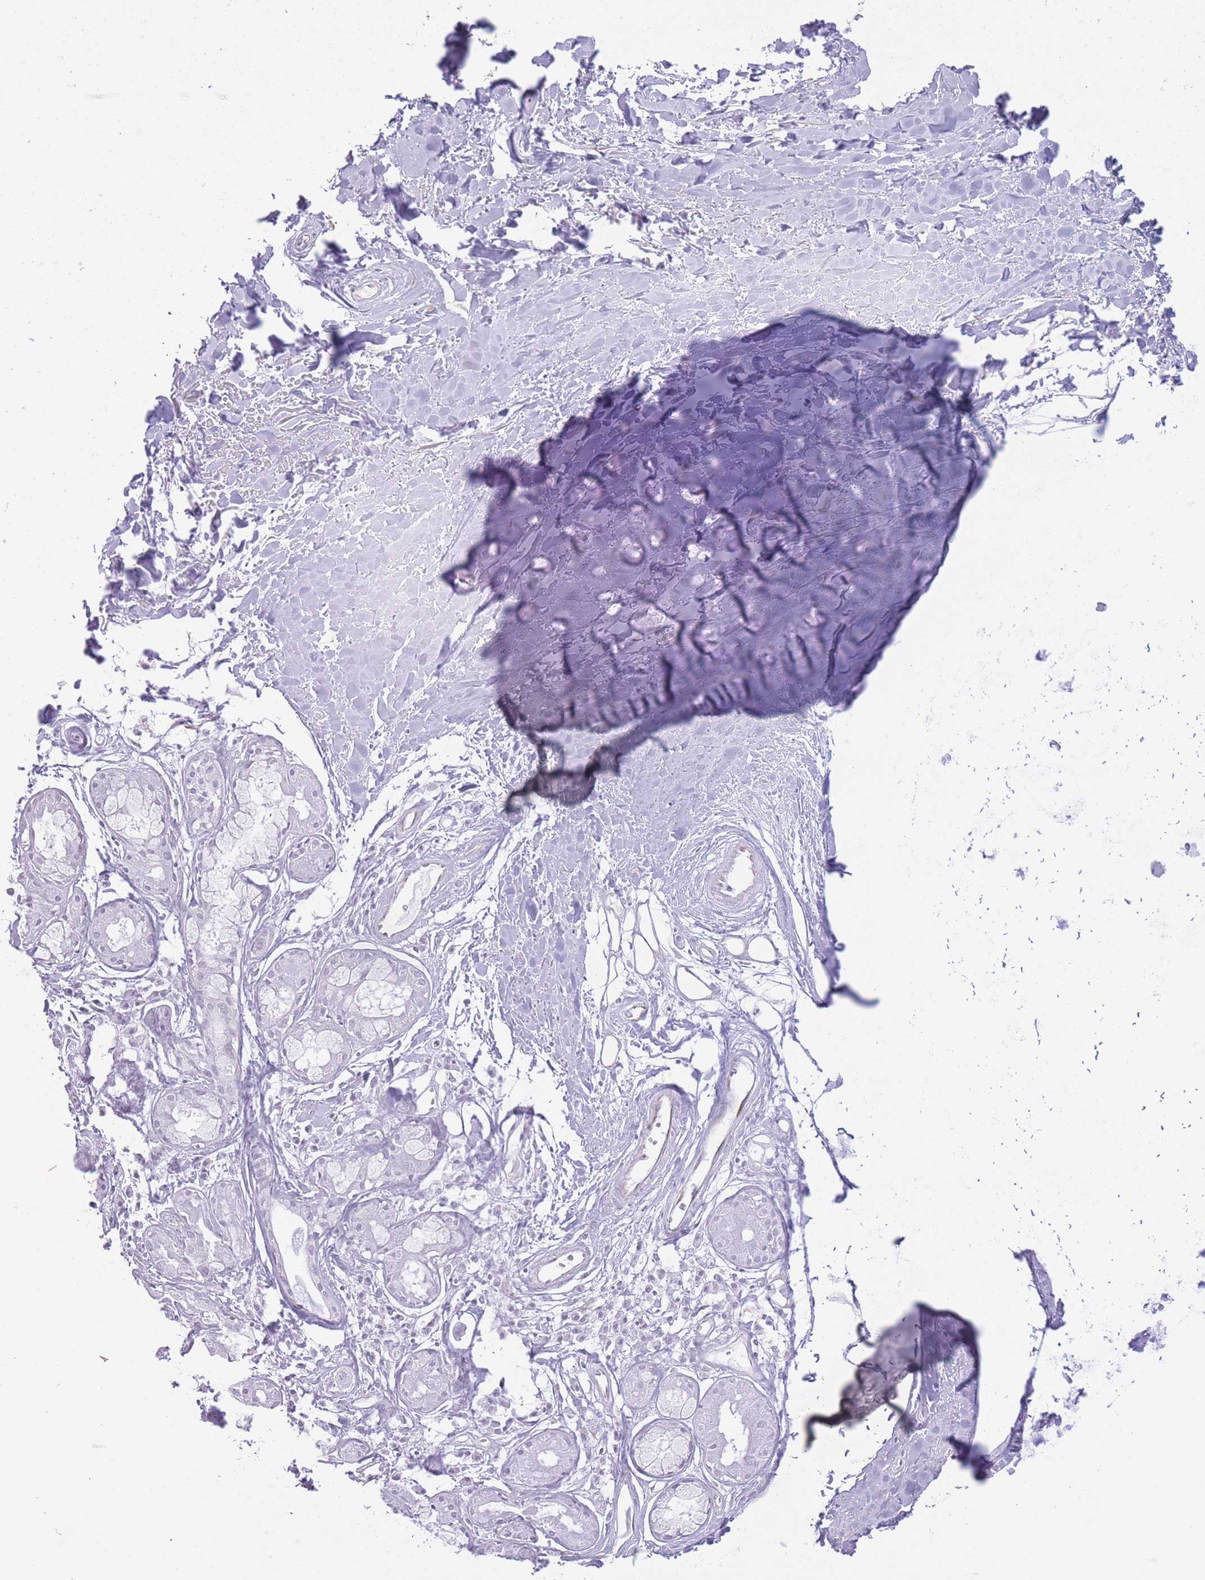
{"staining": {"intensity": "moderate", "quantity": ">75%", "location": "cytoplasmic/membranous"}, "tissue": "adipose tissue", "cell_type": "Adipocytes", "image_type": "normal", "snomed": [{"axis": "morphology", "description": "Normal tissue, NOS"}, {"axis": "topography", "description": "Cartilage tissue"}], "caption": "Brown immunohistochemical staining in unremarkable adipose tissue demonstrates moderate cytoplasmic/membranous positivity in approximately >75% of adipocytes.", "gene": "ATP5MF", "patient": {"sex": "male", "age": 57}}